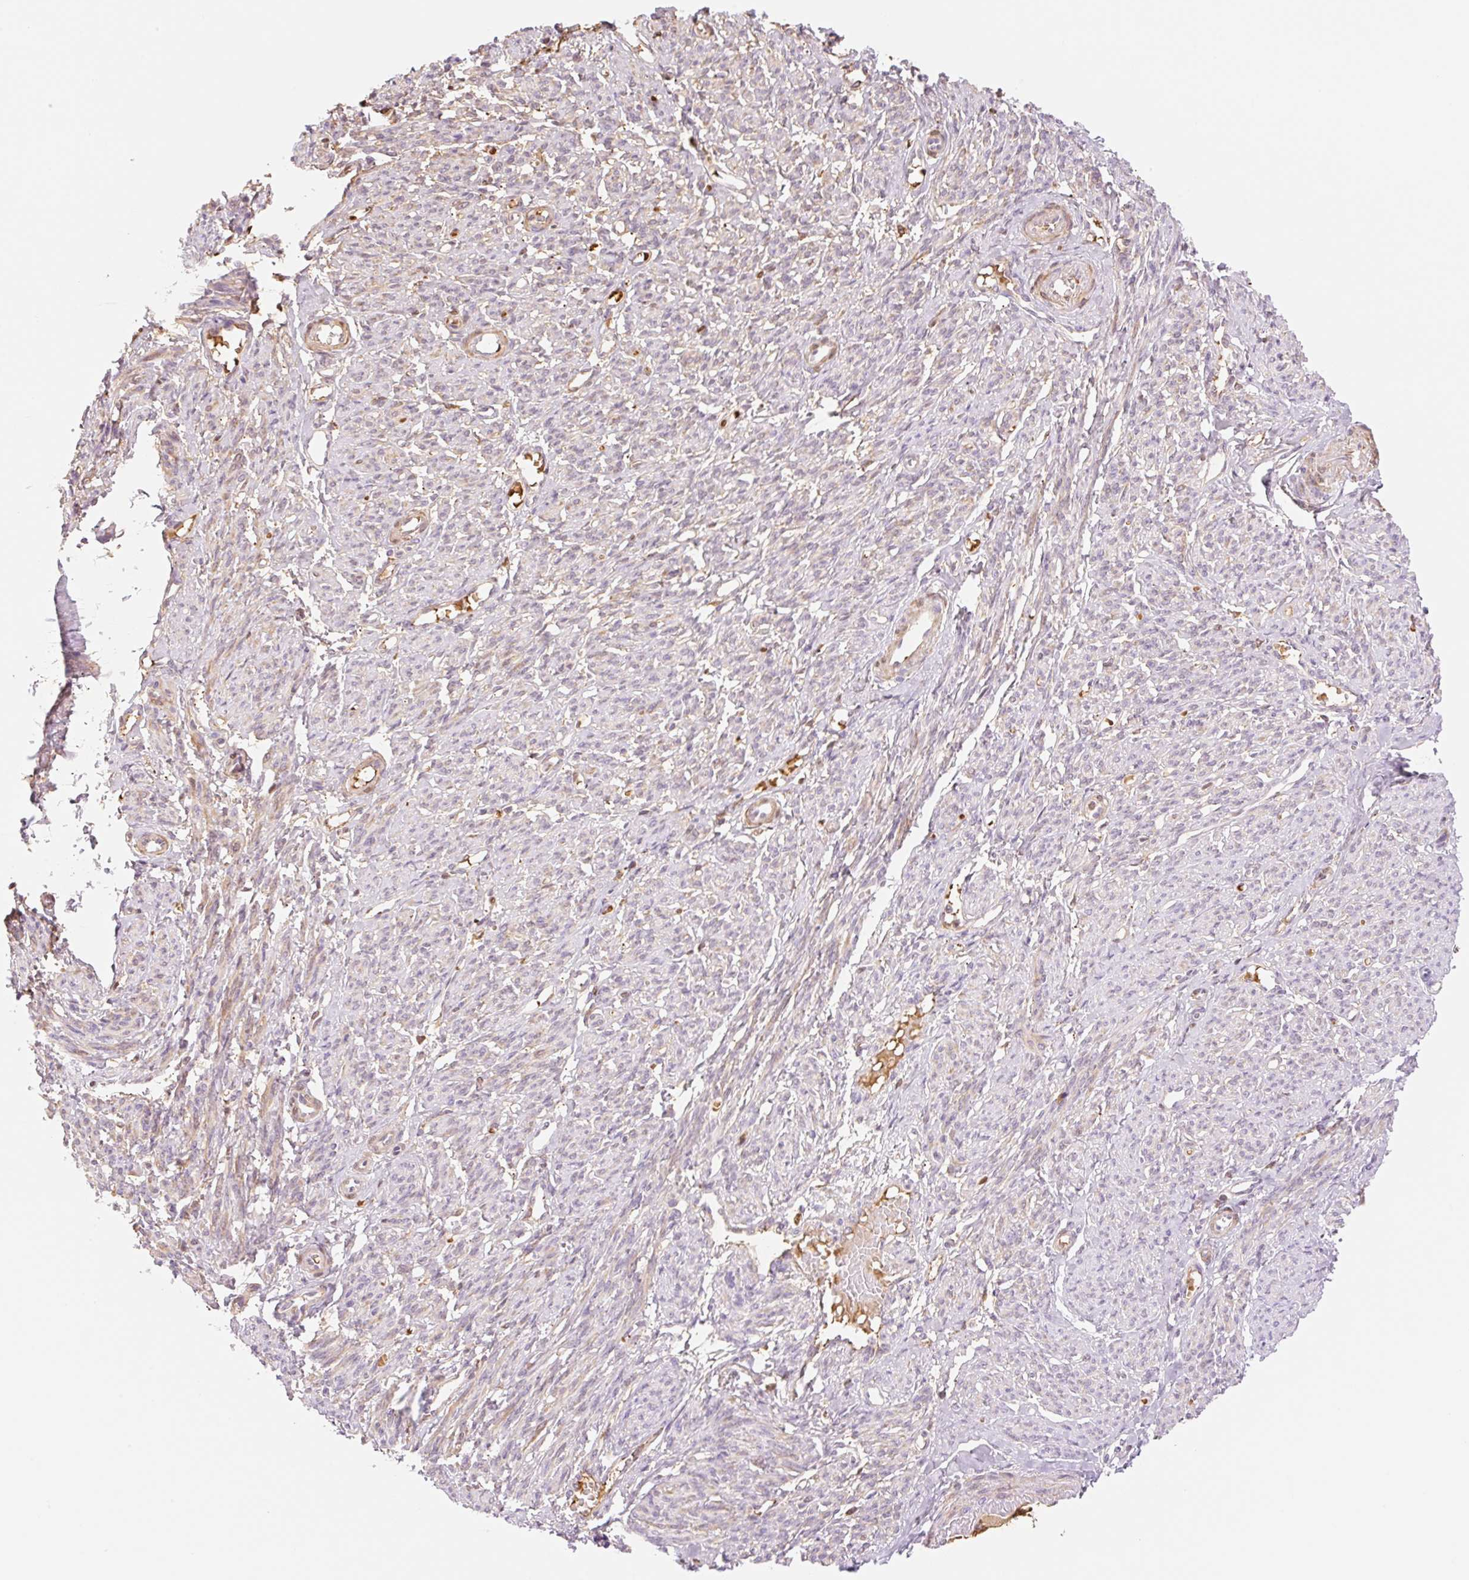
{"staining": {"intensity": "weak", "quantity": "25%-75%", "location": "cytoplasmic/membranous"}, "tissue": "smooth muscle", "cell_type": "Smooth muscle cells", "image_type": "normal", "snomed": [{"axis": "morphology", "description": "Normal tissue, NOS"}, {"axis": "topography", "description": "Smooth muscle"}], "caption": "This micrograph exhibits immunohistochemistry (IHC) staining of unremarkable smooth muscle, with low weak cytoplasmic/membranous expression in about 25%-75% of smooth muscle cells.", "gene": "HEBP1", "patient": {"sex": "female", "age": 65}}